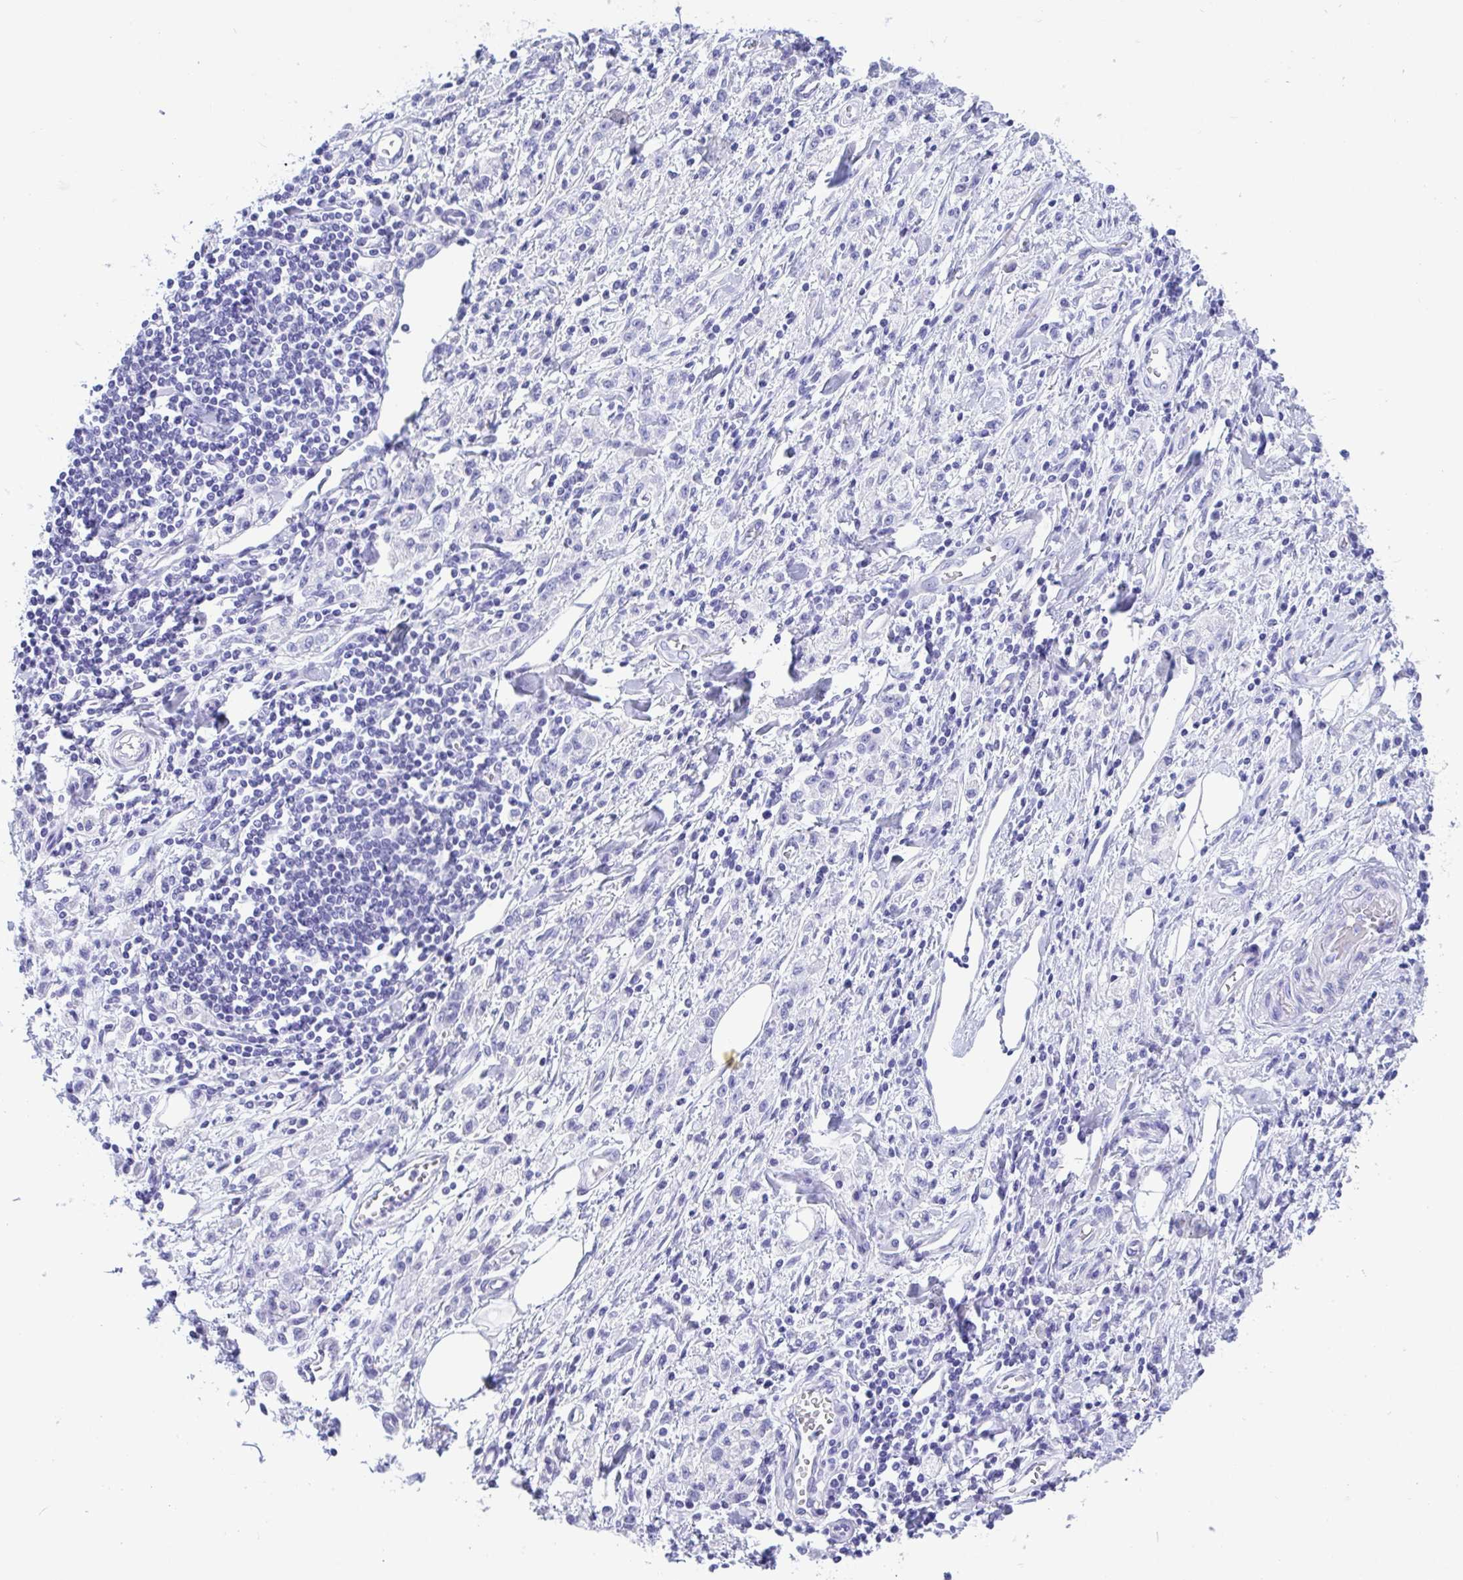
{"staining": {"intensity": "negative", "quantity": "none", "location": "none"}, "tissue": "stomach cancer", "cell_type": "Tumor cells", "image_type": "cancer", "snomed": [{"axis": "morphology", "description": "Adenocarcinoma, NOS"}, {"axis": "topography", "description": "Stomach"}], "caption": "Tumor cells show no significant positivity in adenocarcinoma (stomach).", "gene": "OR4N4", "patient": {"sex": "male", "age": 77}}